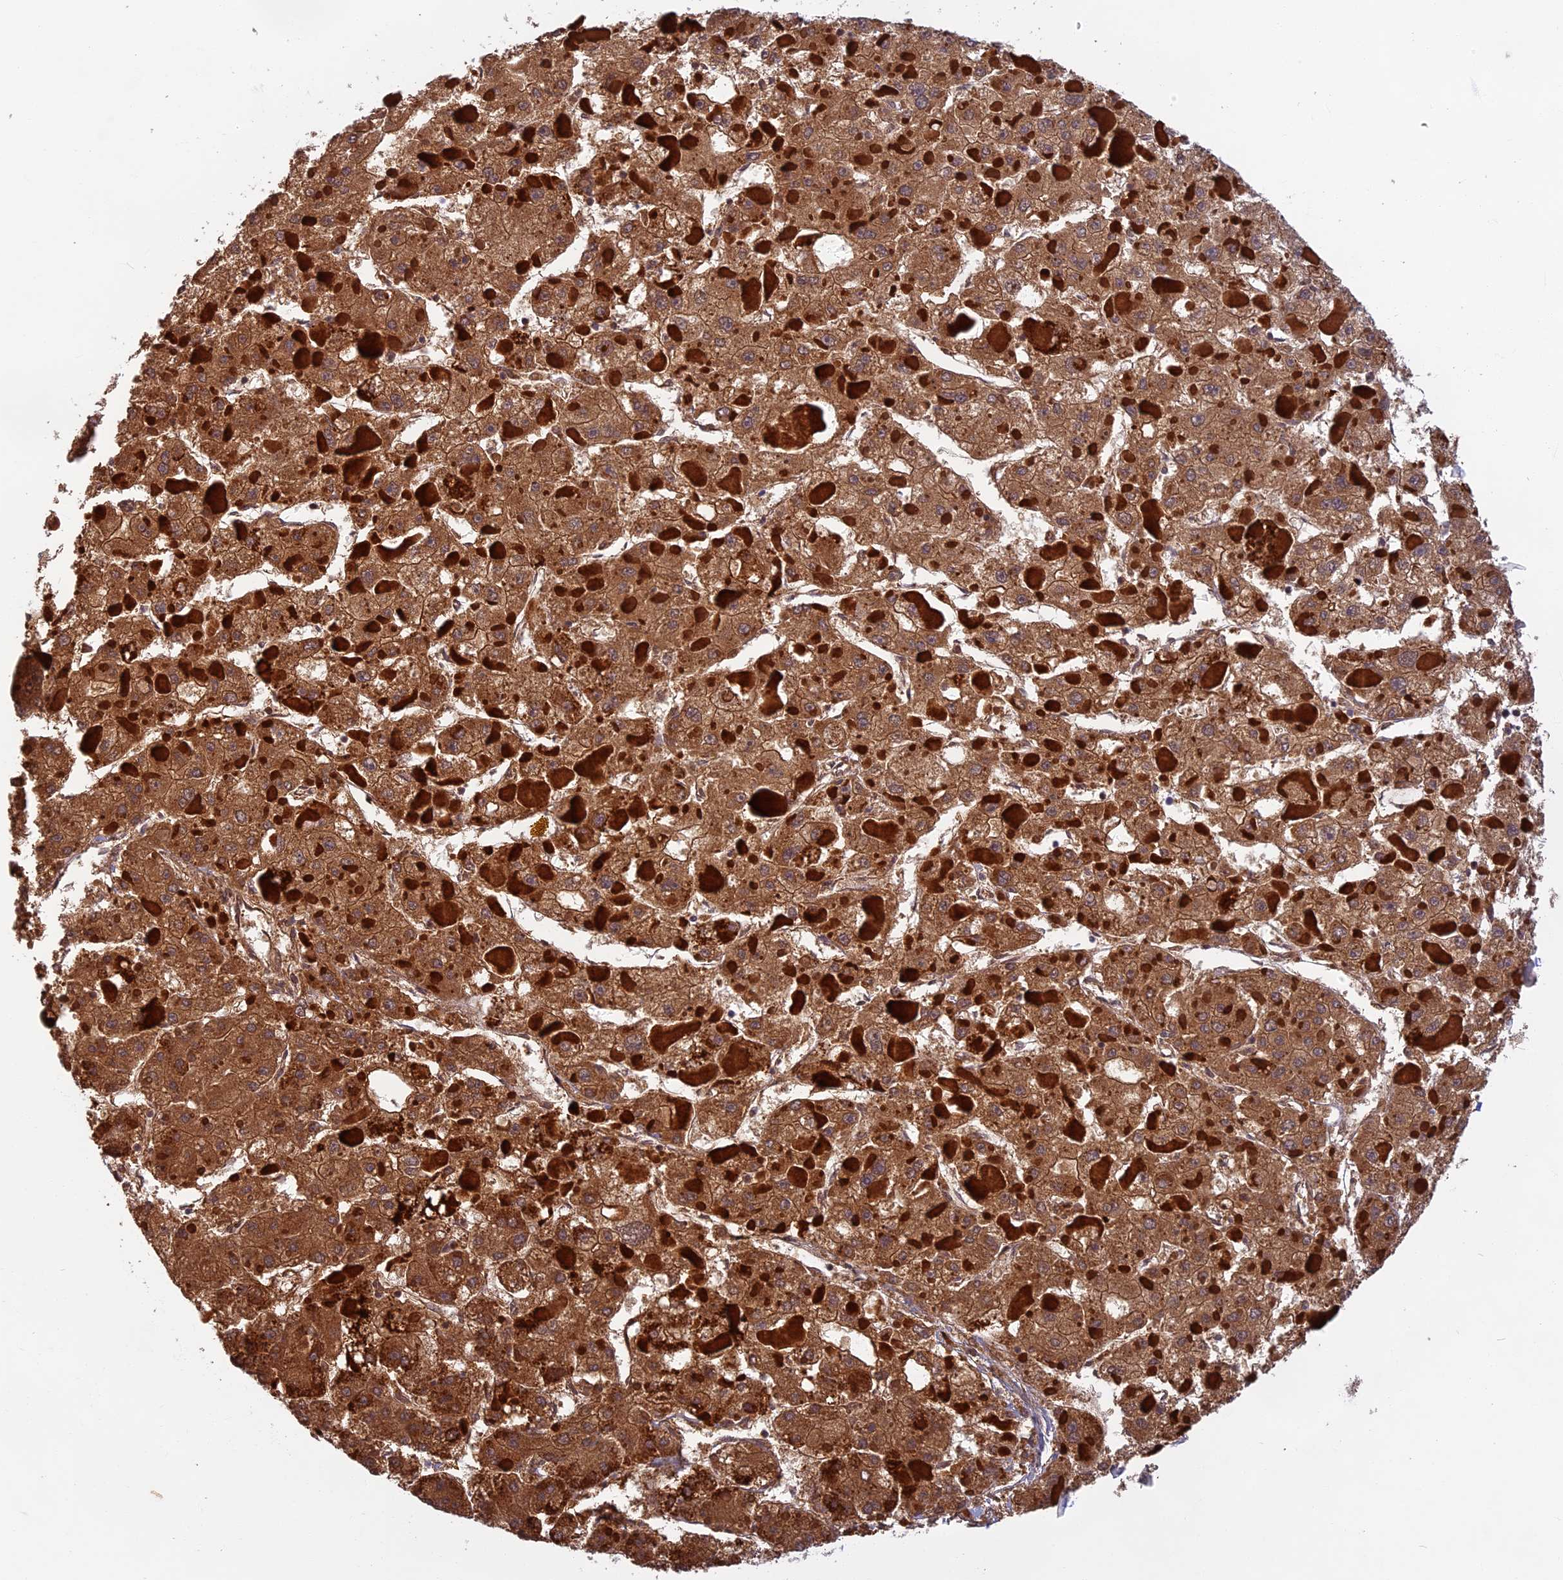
{"staining": {"intensity": "moderate", "quantity": ">75%", "location": "cytoplasmic/membranous"}, "tissue": "liver cancer", "cell_type": "Tumor cells", "image_type": "cancer", "snomed": [{"axis": "morphology", "description": "Carcinoma, Hepatocellular, NOS"}, {"axis": "topography", "description": "Liver"}], "caption": "Protein staining of liver cancer tissue exhibits moderate cytoplasmic/membranous expression in approximately >75% of tumor cells.", "gene": "SEMA7A", "patient": {"sex": "female", "age": 73}}